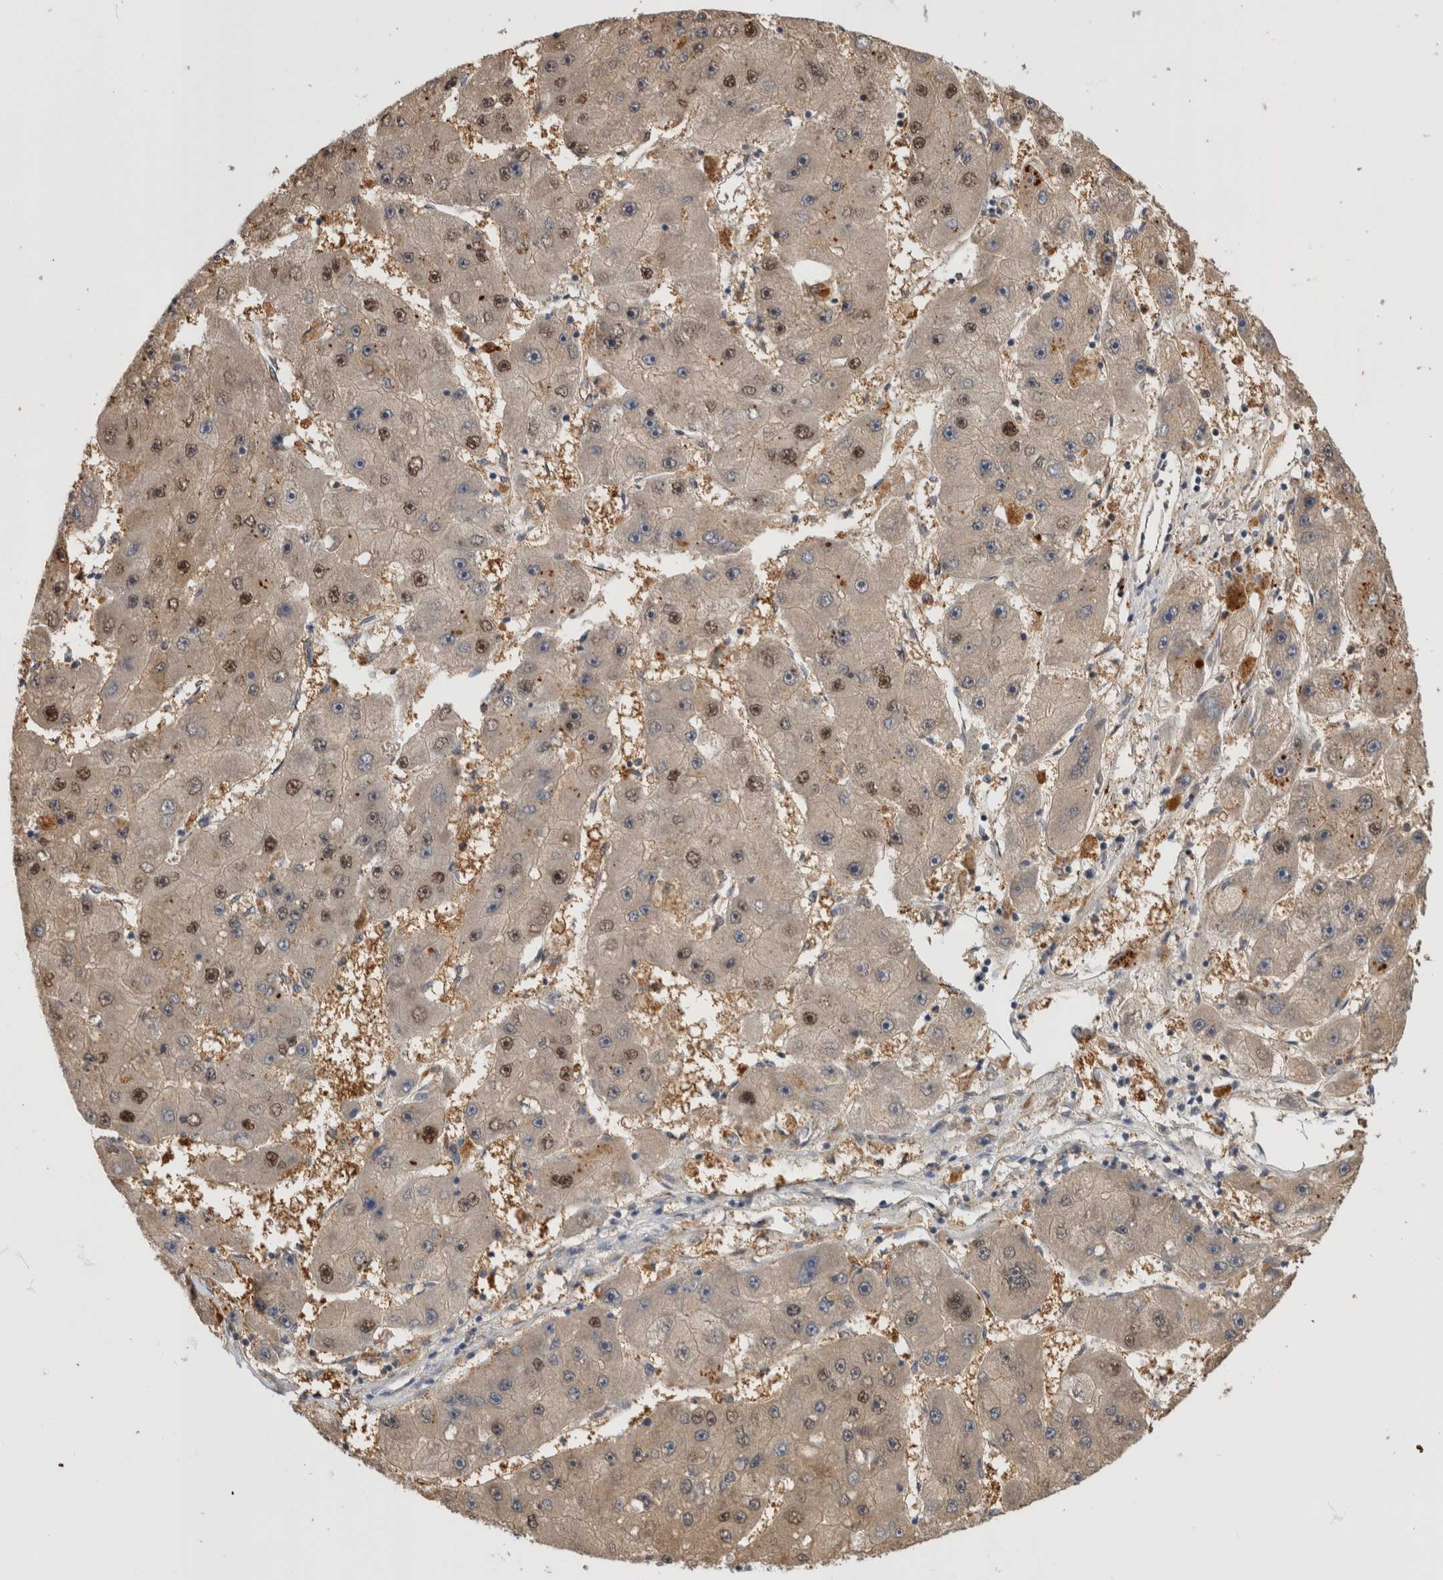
{"staining": {"intensity": "moderate", "quantity": "<25%", "location": "cytoplasmic/membranous,nuclear"}, "tissue": "liver cancer", "cell_type": "Tumor cells", "image_type": "cancer", "snomed": [{"axis": "morphology", "description": "Carcinoma, Hepatocellular, NOS"}, {"axis": "topography", "description": "Liver"}], "caption": "Moderate cytoplasmic/membranous and nuclear positivity for a protein is identified in about <25% of tumor cells of liver cancer using immunohistochemistry (IHC).", "gene": "PGM1", "patient": {"sex": "female", "age": 61}}